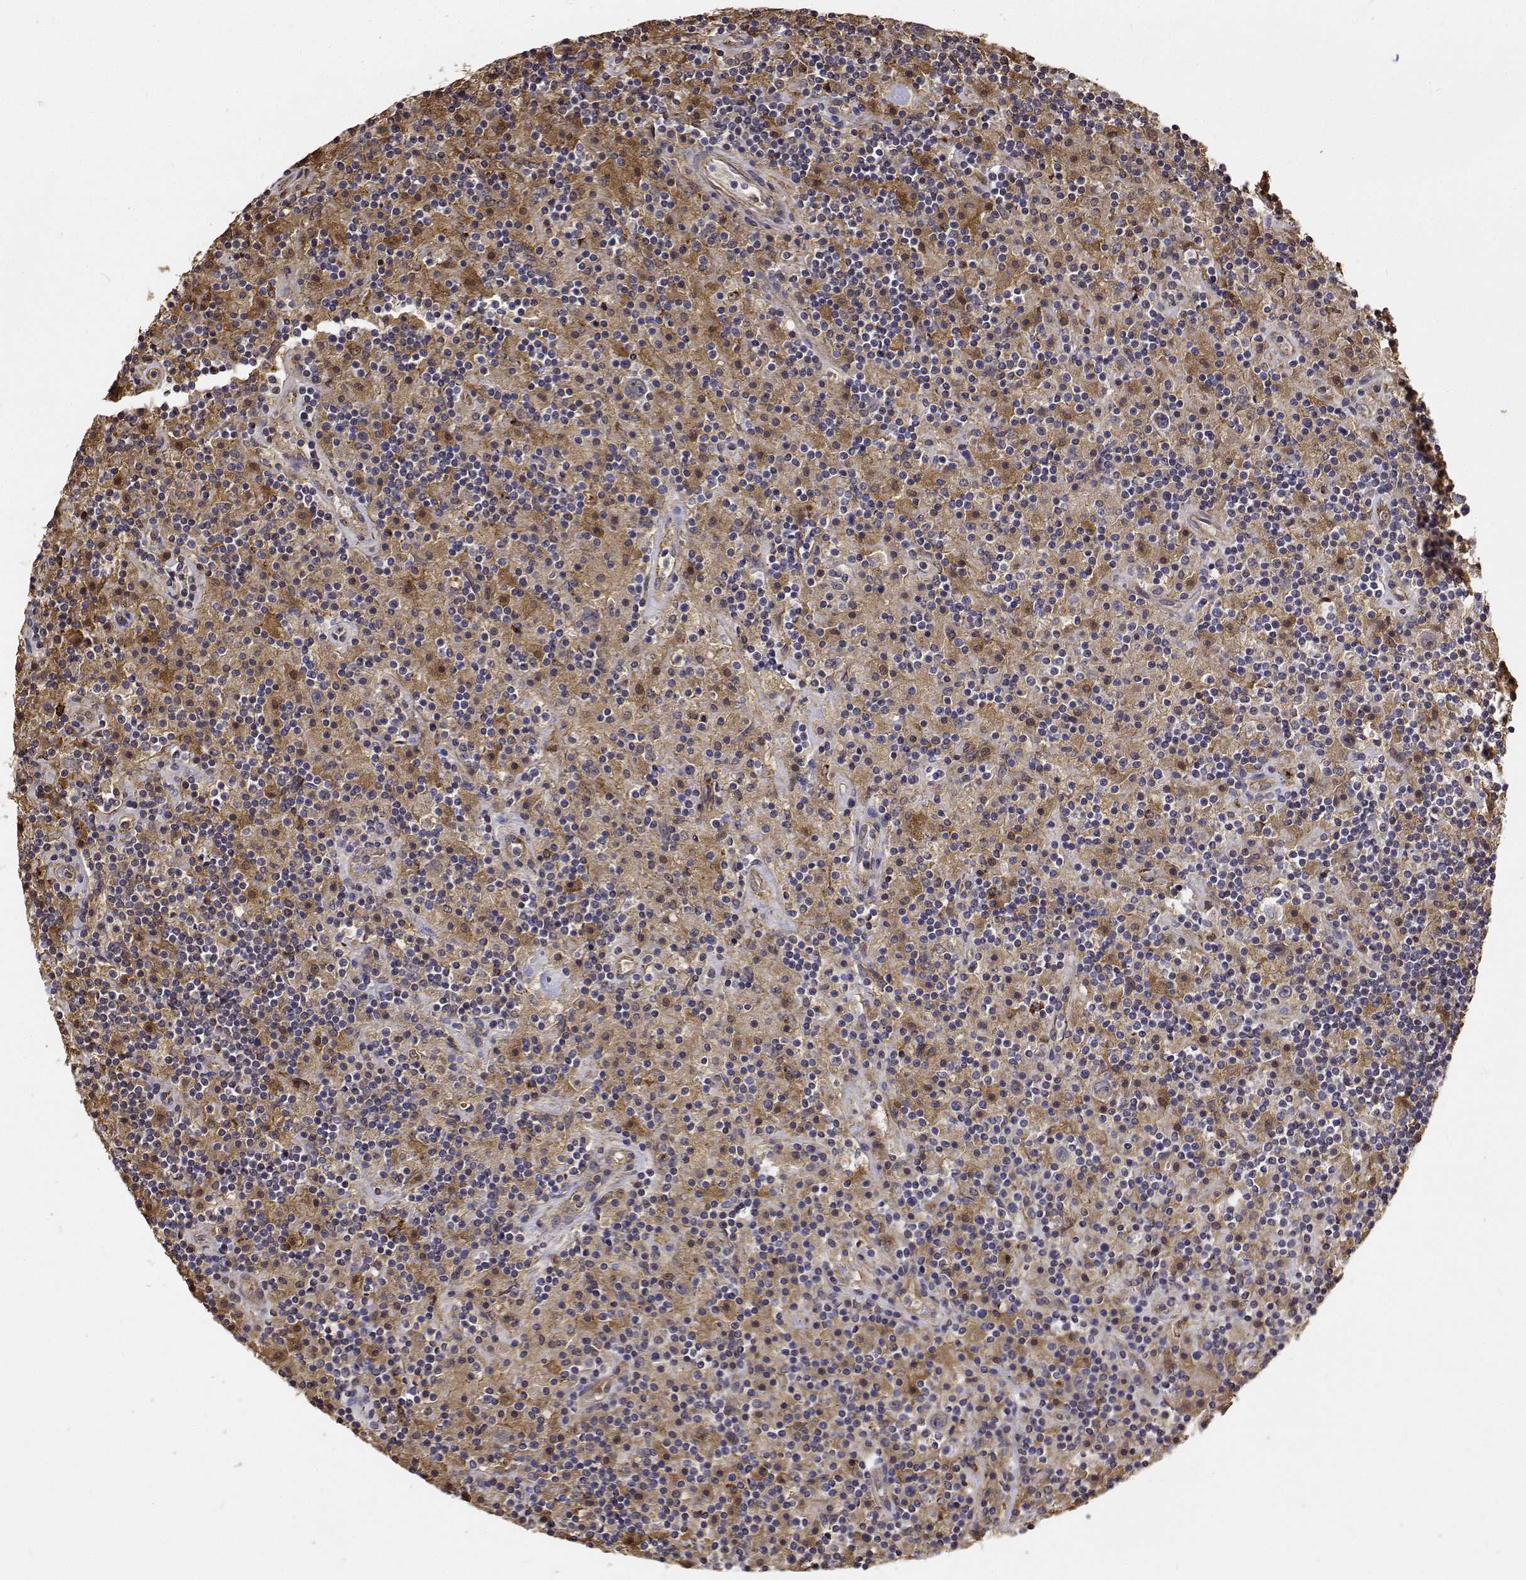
{"staining": {"intensity": "weak", "quantity": ">75%", "location": "cytoplasmic/membranous"}, "tissue": "lymphoma", "cell_type": "Tumor cells", "image_type": "cancer", "snomed": [{"axis": "morphology", "description": "Hodgkin's disease, NOS"}, {"axis": "topography", "description": "Lymph node"}], "caption": "Lymphoma stained with a brown dye reveals weak cytoplasmic/membranous positive positivity in about >75% of tumor cells.", "gene": "PCID2", "patient": {"sex": "male", "age": 70}}